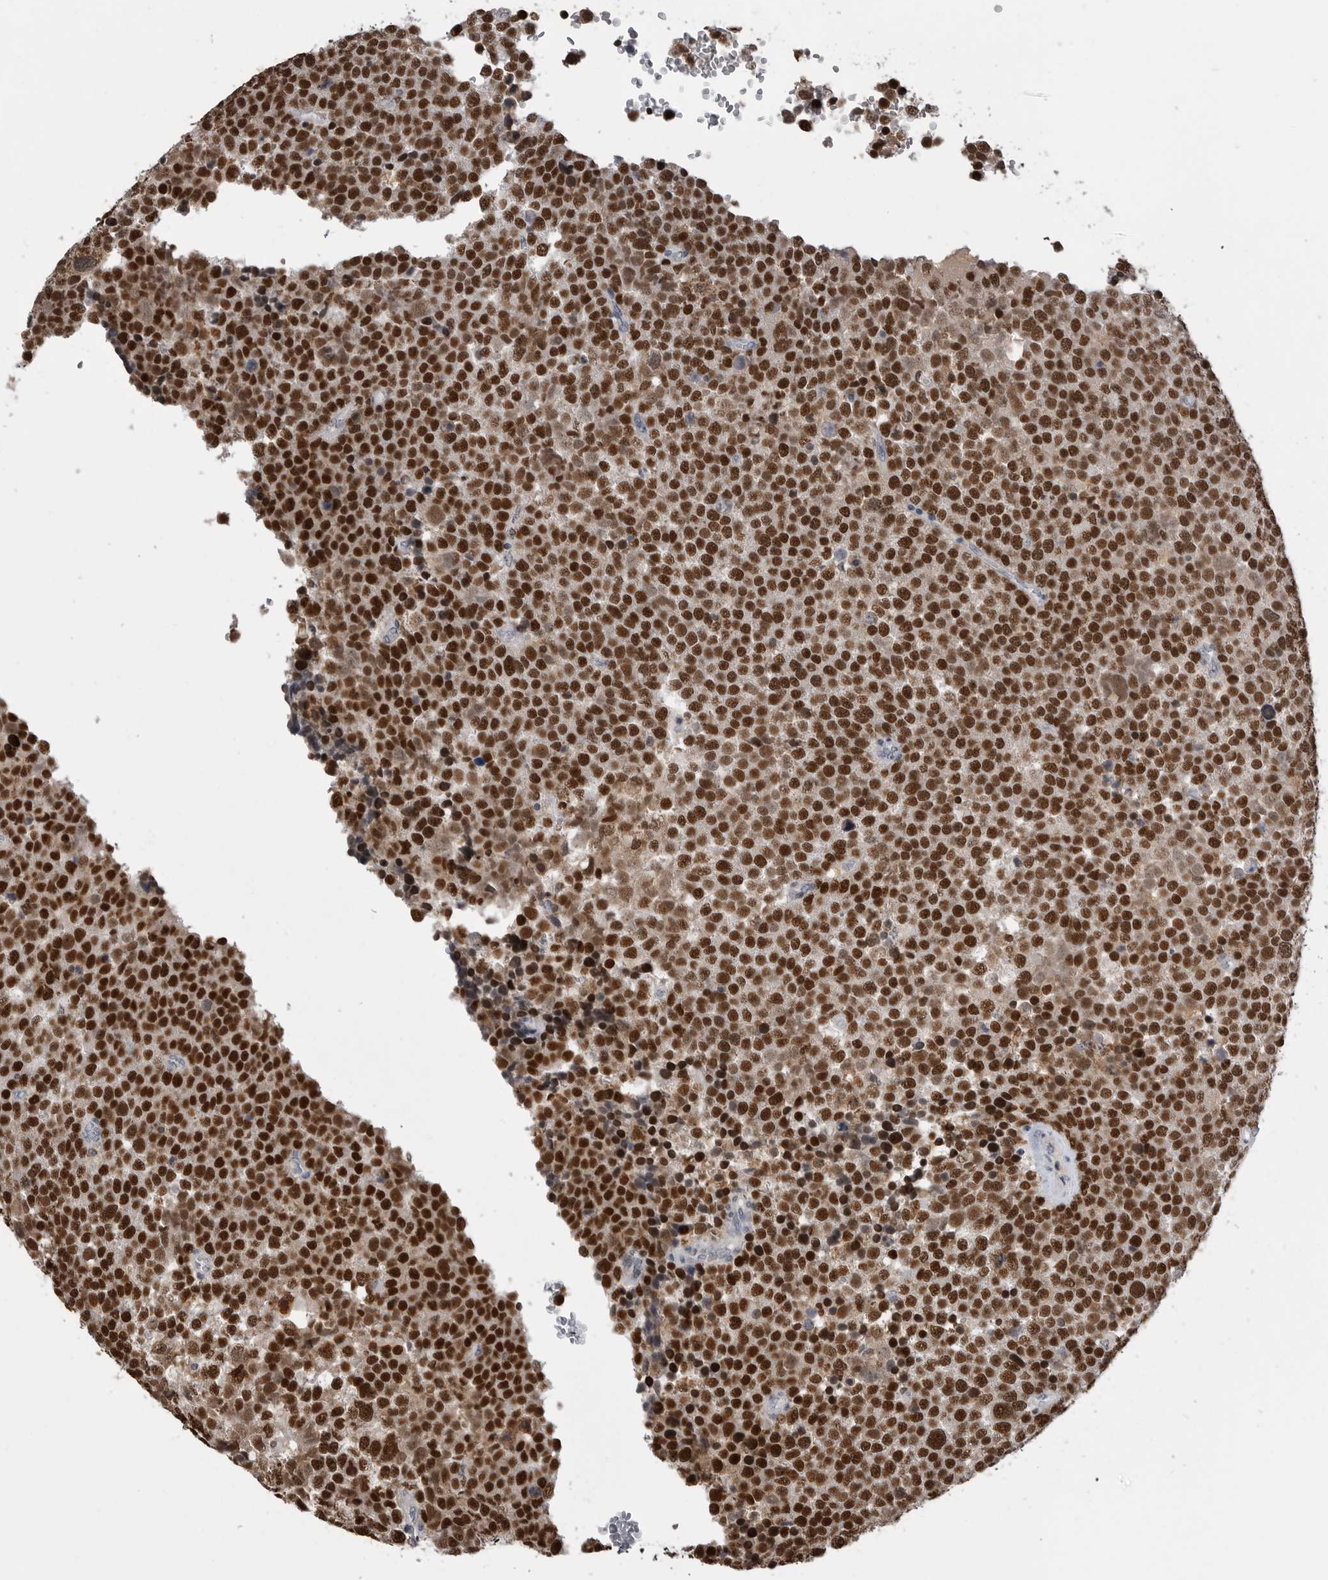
{"staining": {"intensity": "strong", "quantity": ">75%", "location": "nuclear"}, "tissue": "testis cancer", "cell_type": "Tumor cells", "image_type": "cancer", "snomed": [{"axis": "morphology", "description": "Seminoma, NOS"}, {"axis": "topography", "description": "Testis"}], "caption": "The image displays a brown stain indicating the presence of a protein in the nuclear of tumor cells in testis cancer. The protein is stained brown, and the nuclei are stained in blue (DAB (3,3'-diaminobenzidine) IHC with brightfield microscopy, high magnification).", "gene": "SMARCC1", "patient": {"sex": "male", "age": 71}}